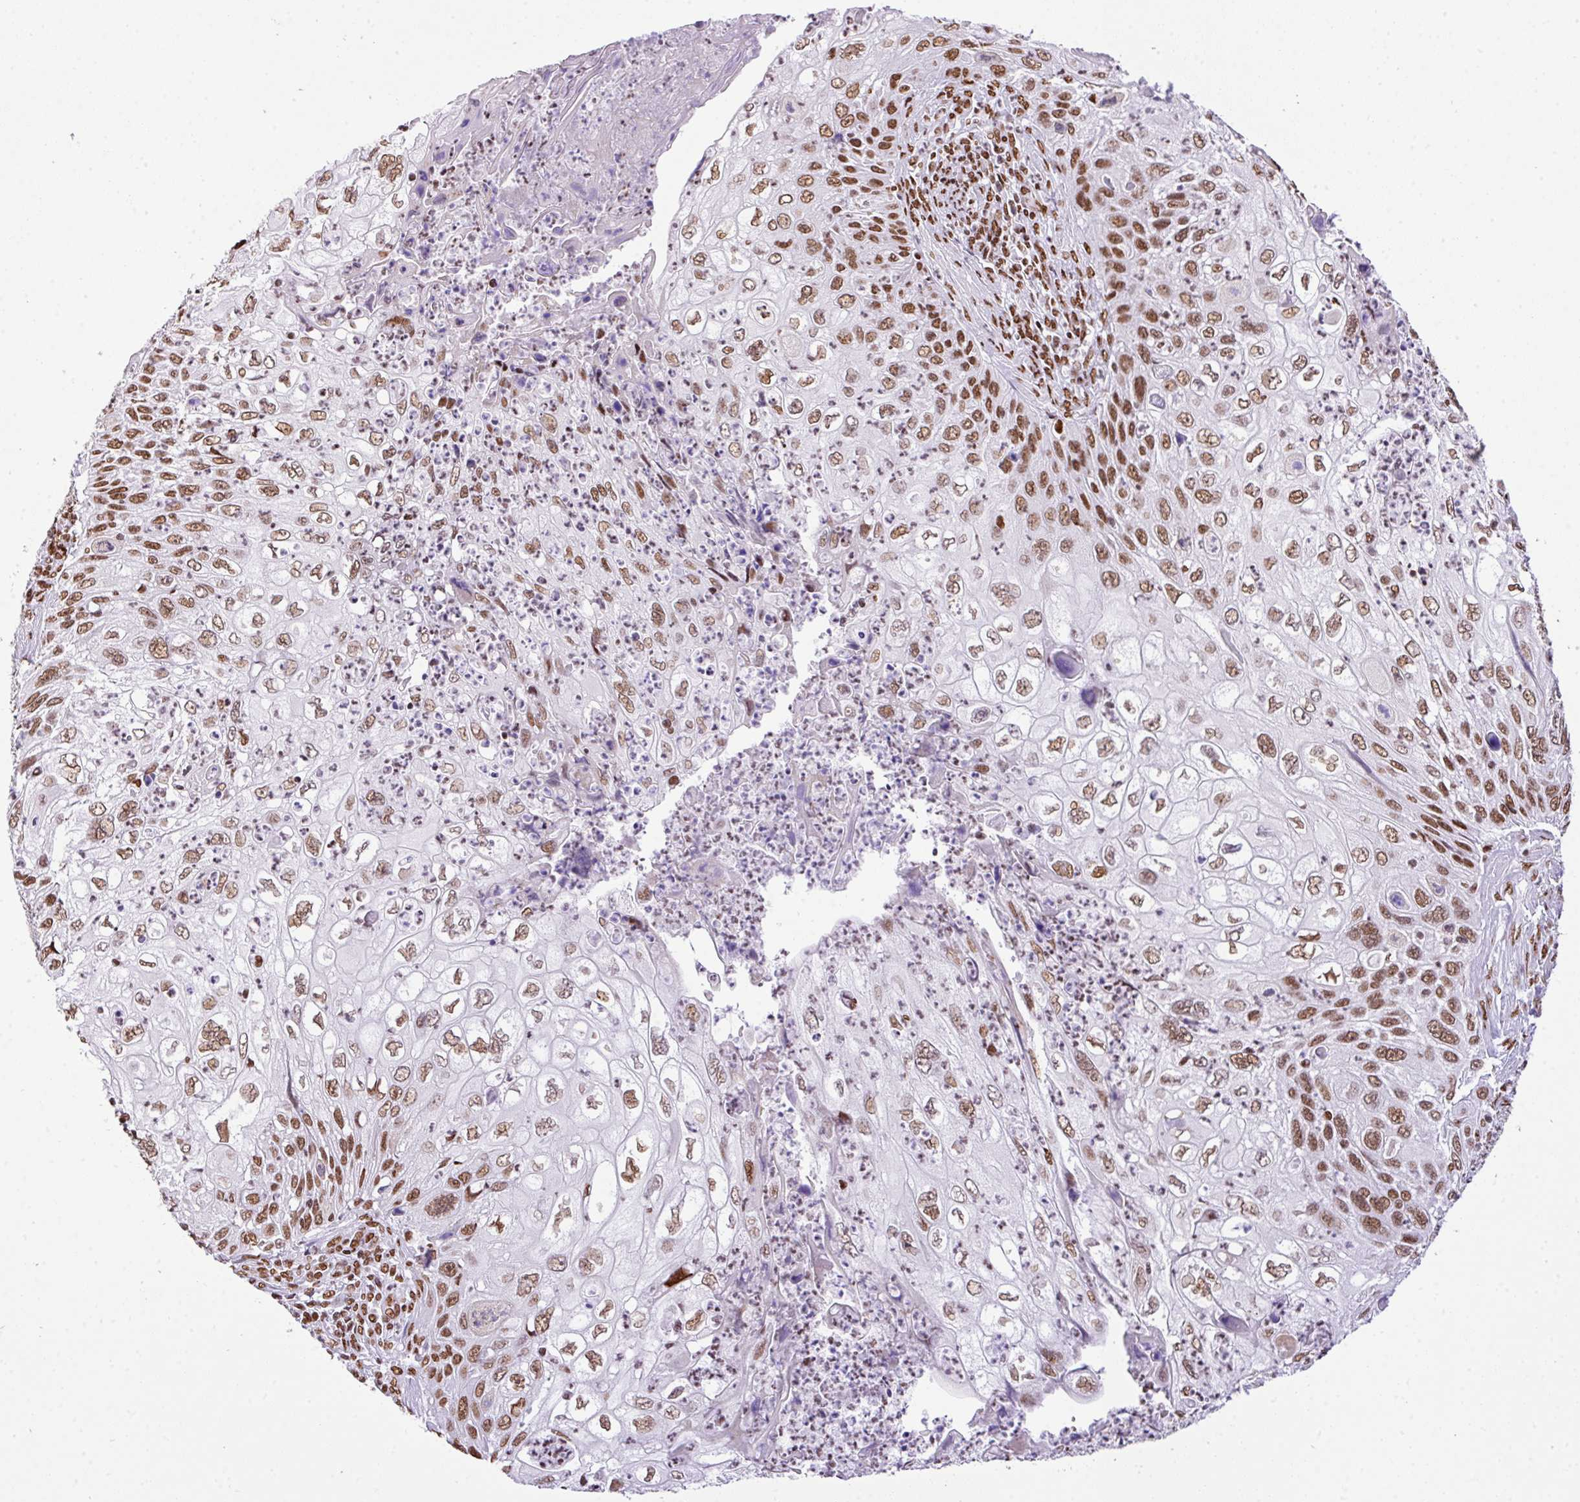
{"staining": {"intensity": "moderate", "quantity": ">75%", "location": "nuclear"}, "tissue": "cervical cancer", "cell_type": "Tumor cells", "image_type": "cancer", "snomed": [{"axis": "morphology", "description": "Squamous cell carcinoma, NOS"}, {"axis": "topography", "description": "Cervix"}], "caption": "Moderate nuclear positivity is present in about >75% of tumor cells in squamous cell carcinoma (cervical).", "gene": "RARG", "patient": {"sex": "female", "age": 70}}